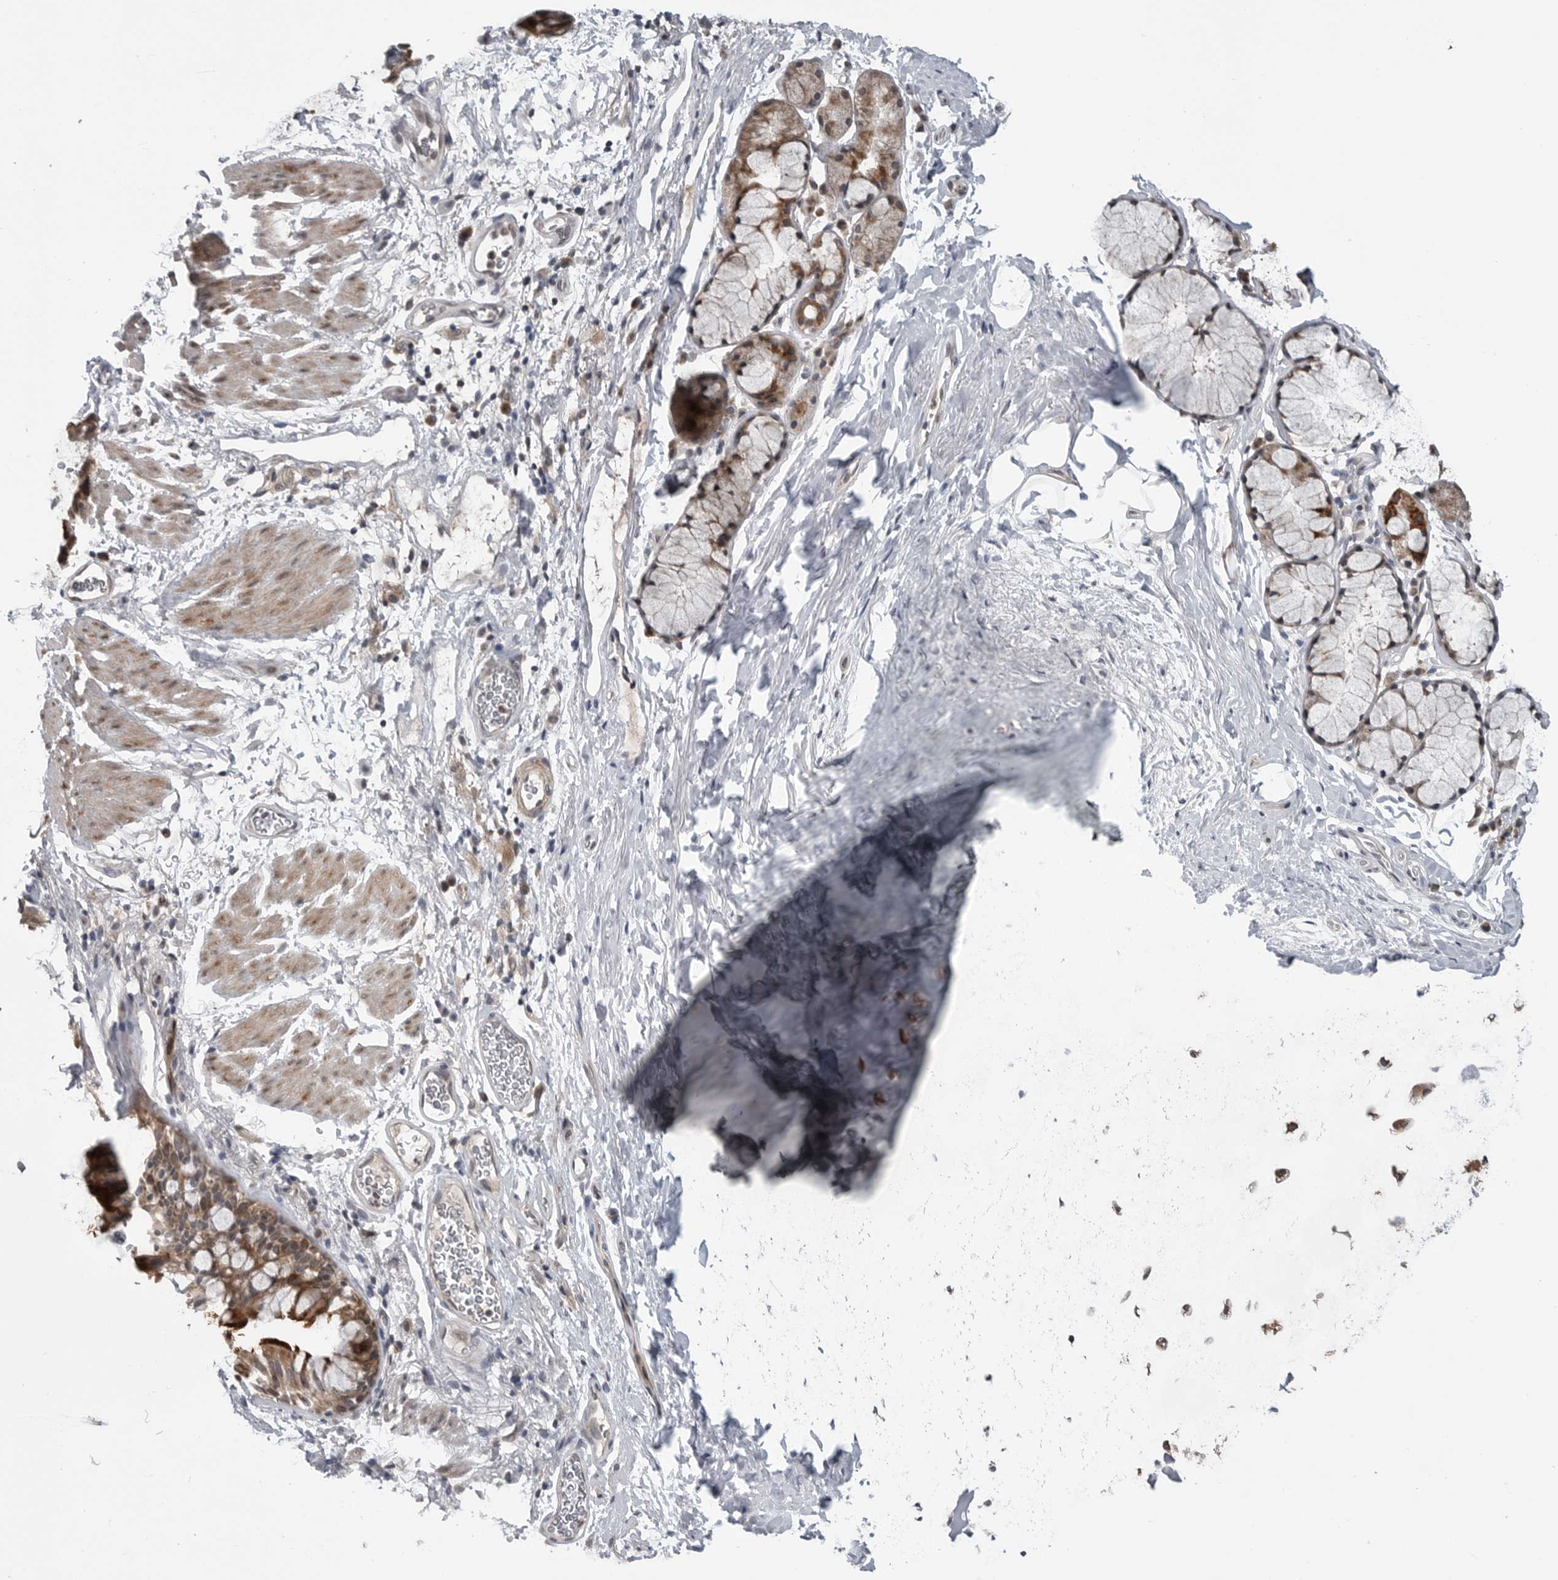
{"staining": {"intensity": "moderate", "quantity": ">75%", "location": "cytoplasmic/membranous"}, "tissue": "bronchus", "cell_type": "Respiratory epithelial cells", "image_type": "normal", "snomed": [{"axis": "morphology", "description": "Normal tissue, NOS"}, {"axis": "topography", "description": "Cartilage tissue"}, {"axis": "topography", "description": "Bronchus"}], "caption": "Immunohistochemistry (DAB) staining of benign human bronchus reveals moderate cytoplasmic/membranous protein staining in approximately >75% of respiratory epithelial cells.", "gene": "FAAP100", "patient": {"sex": "female", "age": 53}}